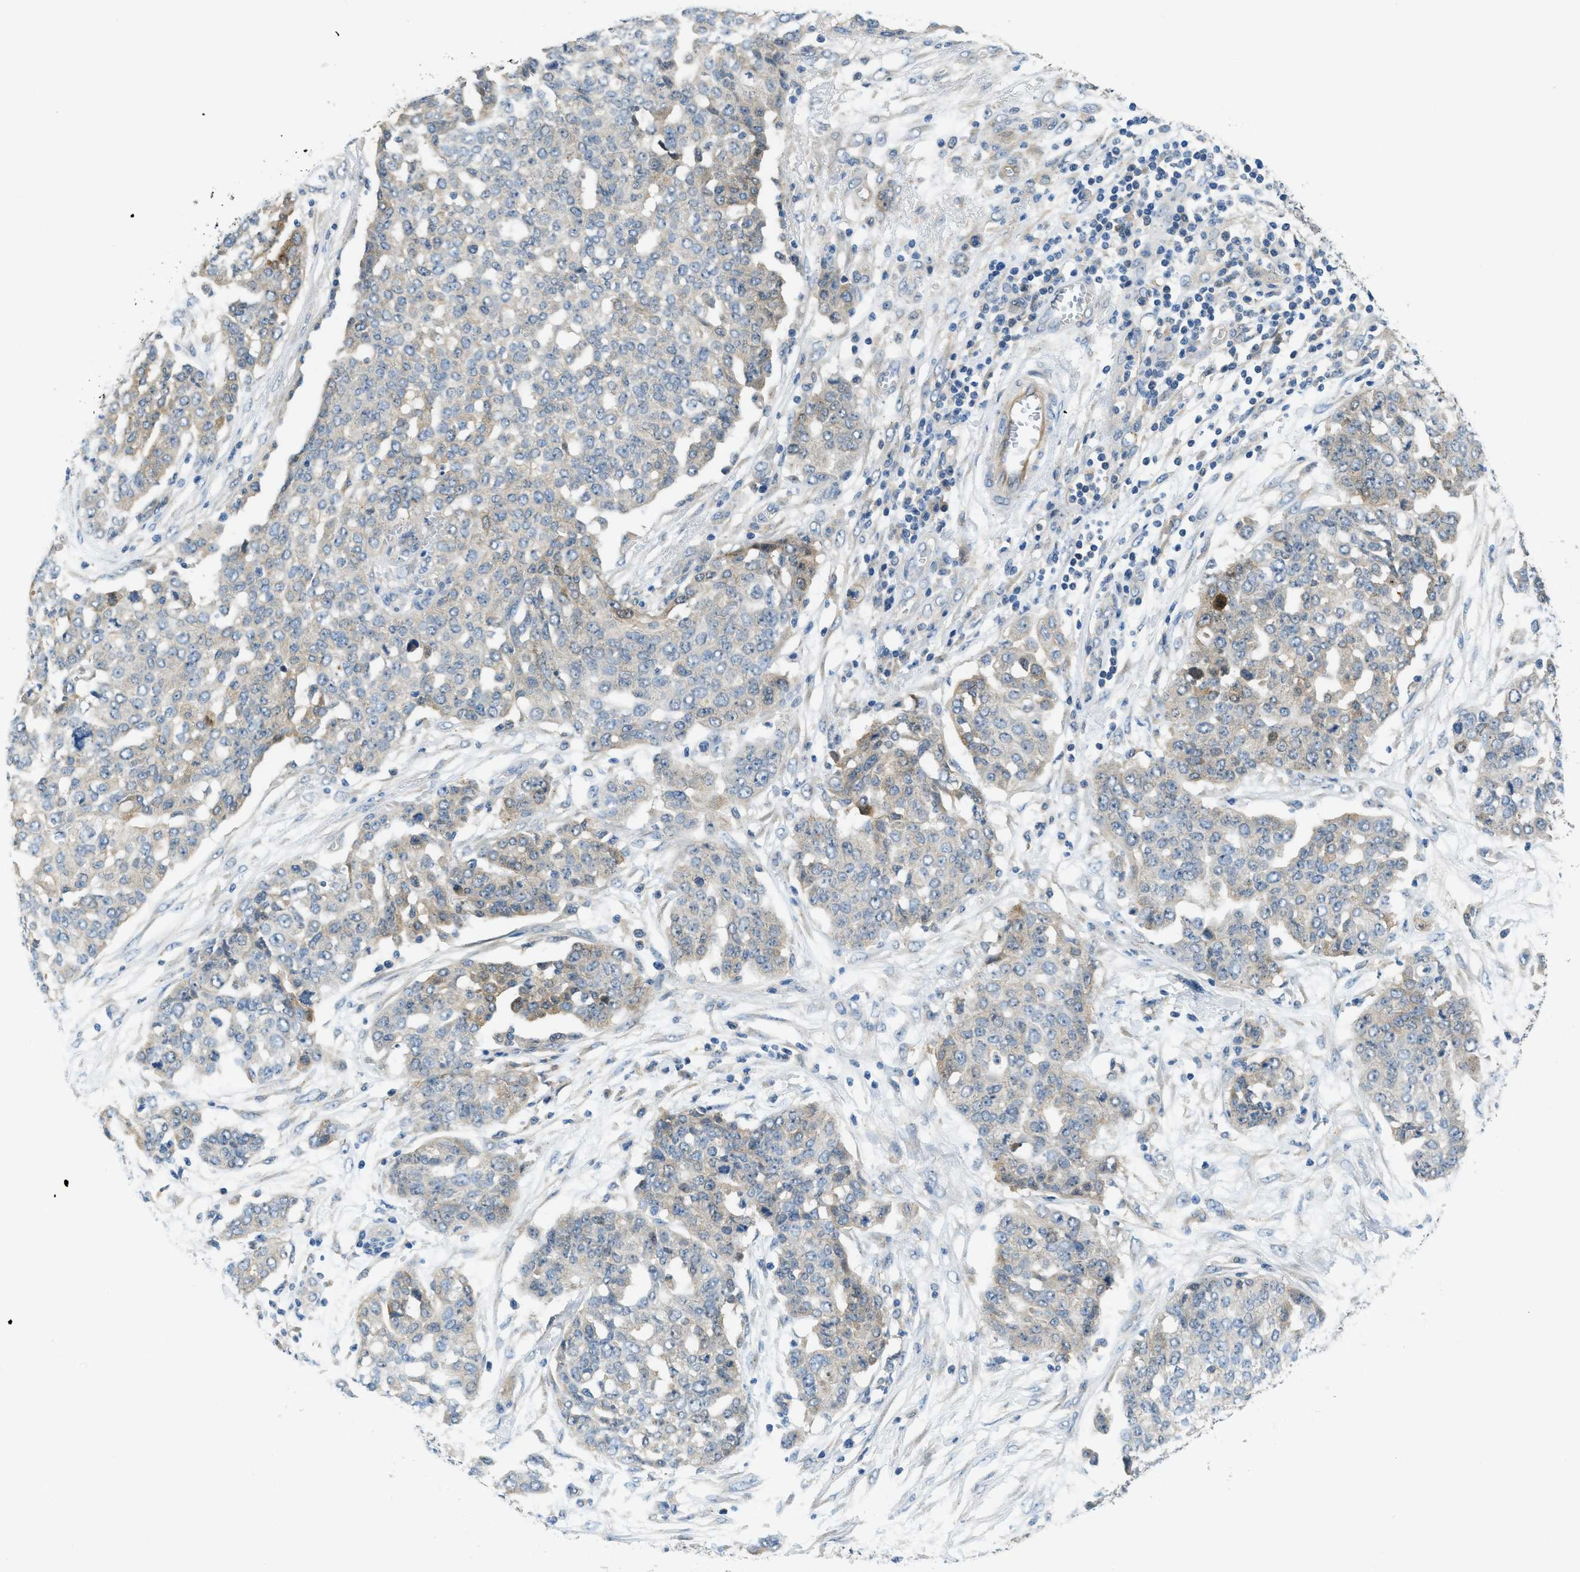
{"staining": {"intensity": "weak", "quantity": "<25%", "location": "cytoplasmic/membranous"}, "tissue": "ovarian cancer", "cell_type": "Tumor cells", "image_type": "cancer", "snomed": [{"axis": "morphology", "description": "Cystadenocarcinoma, serous, NOS"}, {"axis": "topography", "description": "Soft tissue"}, {"axis": "topography", "description": "Ovary"}], "caption": "Ovarian cancer (serous cystadenocarcinoma) stained for a protein using IHC reveals no expression tumor cells.", "gene": "RIPK2", "patient": {"sex": "female", "age": 57}}